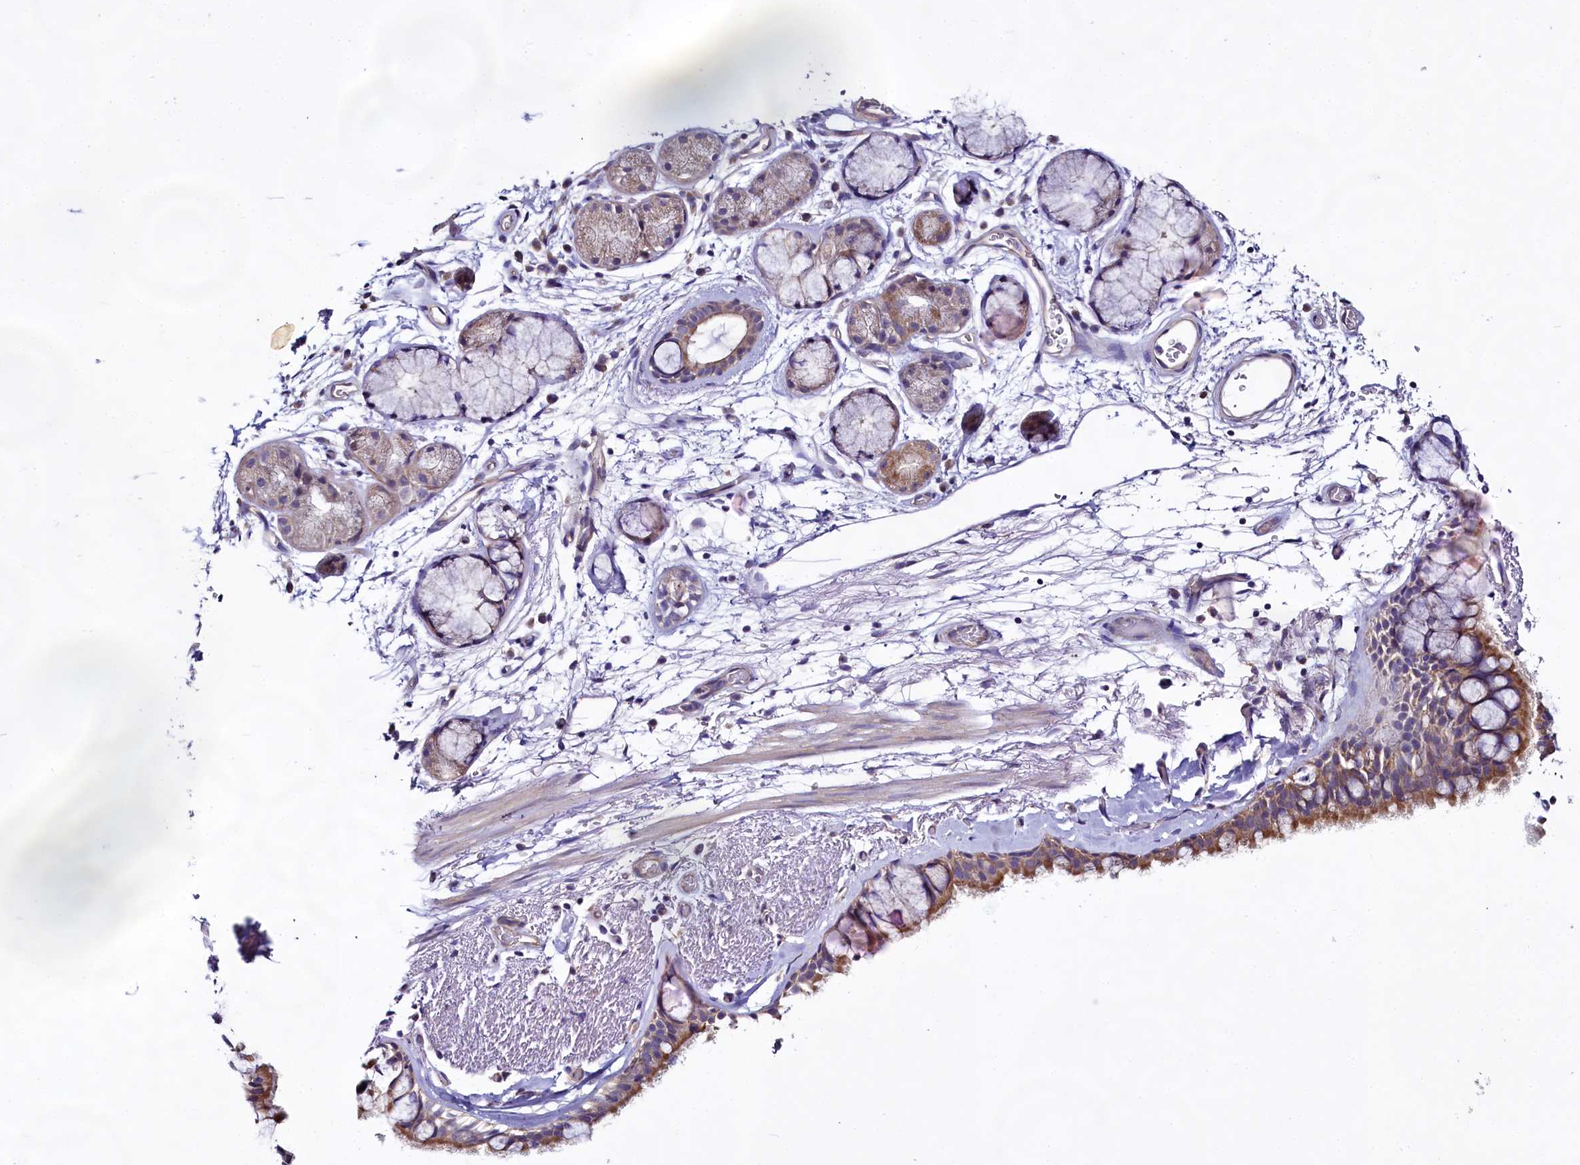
{"staining": {"intensity": "strong", "quantity": "25%-75%", "location": "cytoplasmic/membranous"}, "tissue": "bronchus", "cell_type": "Respiratory epithelial cells", "image_type": "normal", "snomed": [{"axis": "morphology", "description": "Normal tissue, NOS"}, {"axis": "topography", "description": "Bronchus"}], "caption": "Immunohistochemical staining of normal bronchus demonstrates 25%-75% levels of strong cytoplasmic/membranous protein positivity in about 25%-75% of respiratory epithelial cells. The staining was performed using DAB, with brown indicating positive protein expression. Nuclei are stained blue with hematoxylin.", "gene": "CEP295", "patient": {"sex": "male", "age": 65}}